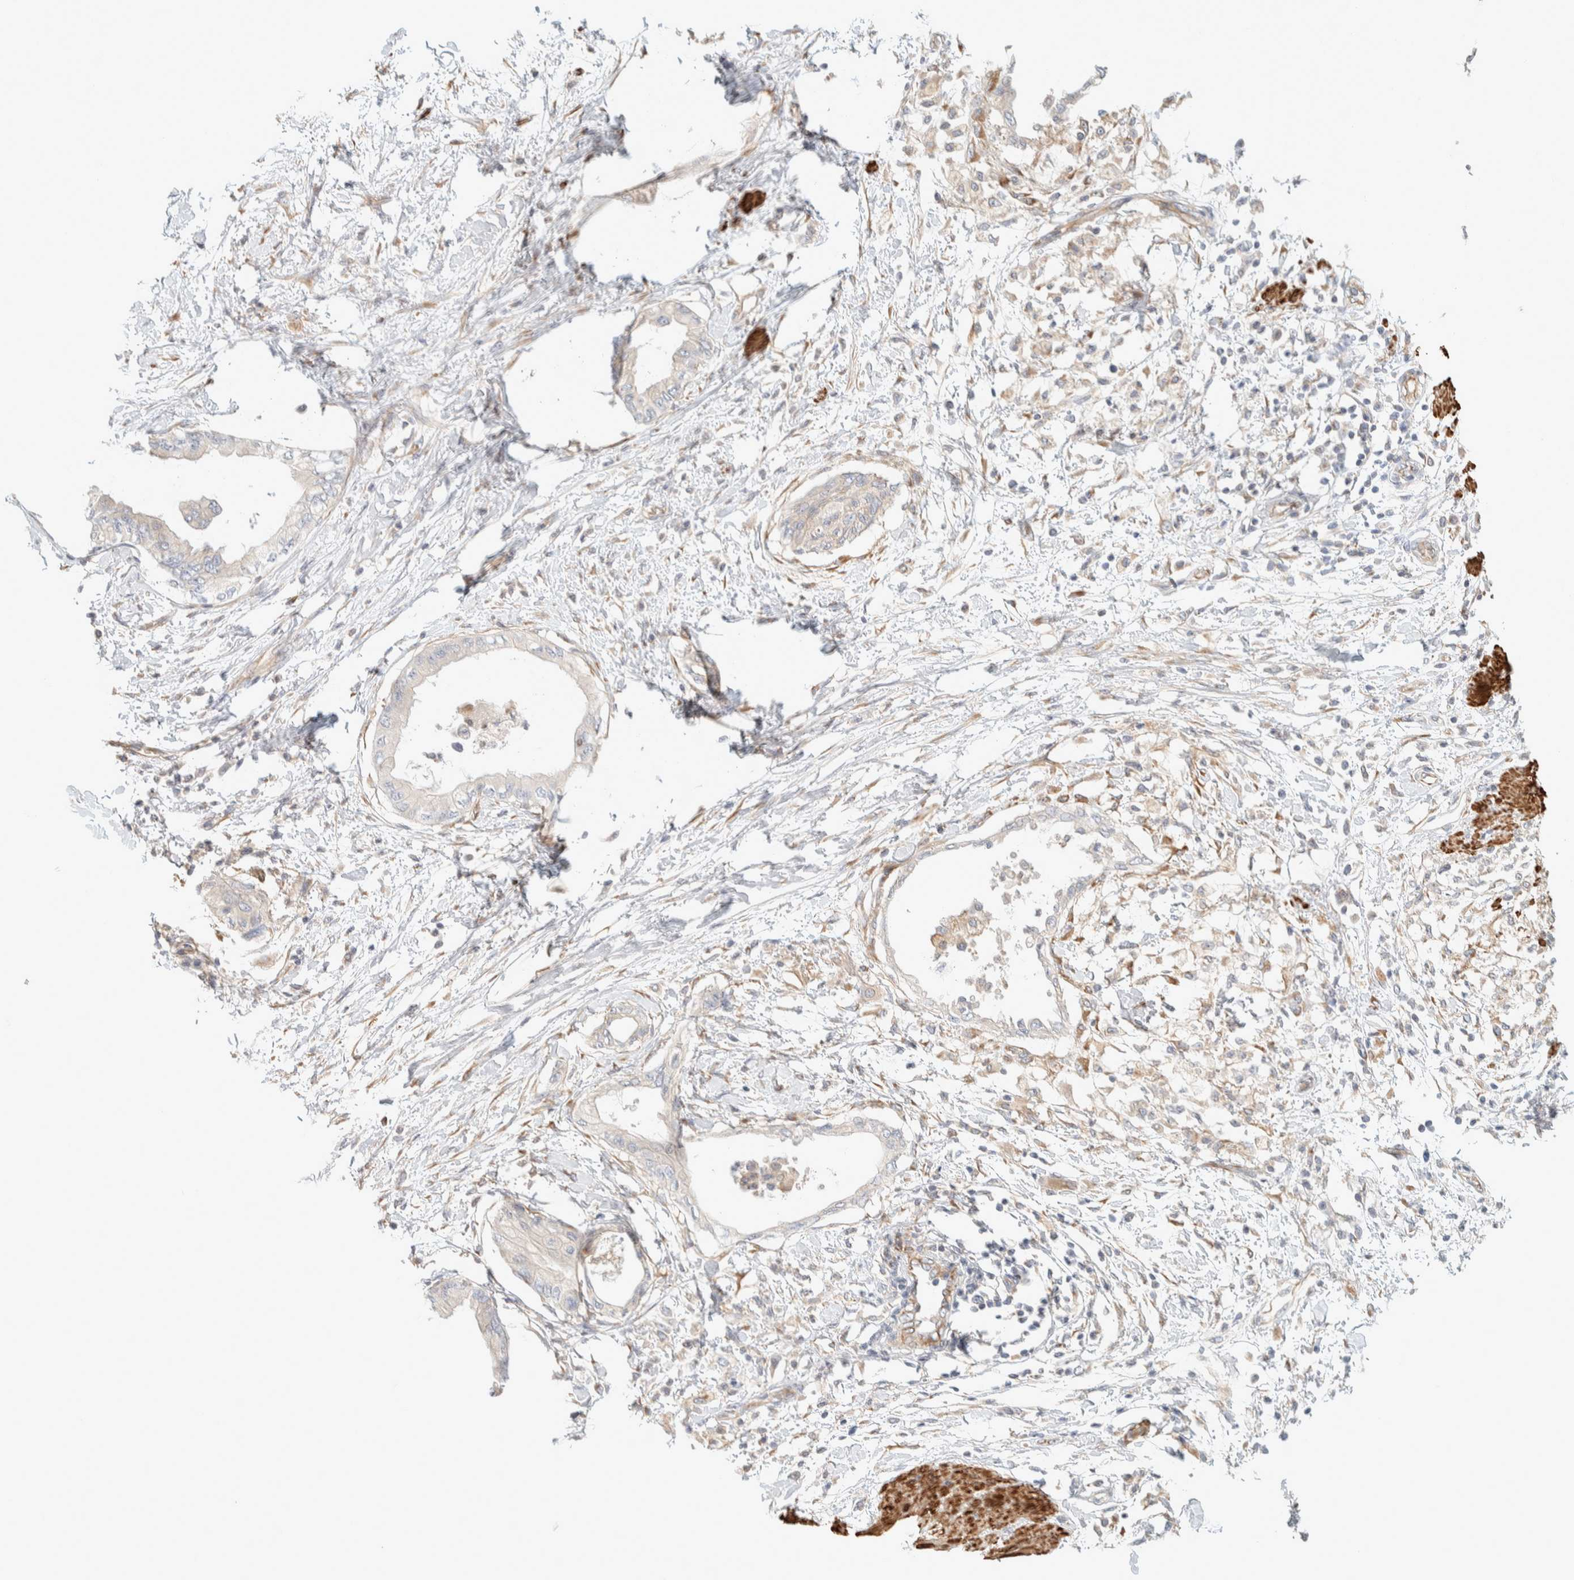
{"staining": {"intensity": "negative", "quantity": "none", "location": "none"}, "tissue": "pancreatic cancer", "cell_type": "Tumor cells", "image_type": "cancer", "snomed": [{"axis": "morphology", "description": "Normal tissue, NOS"}, {"axis": "morphology", "description": "Adenocarcinoma, NOS"}, {"axis": "topography", "description": "Pancreas"}, {"axis": "topography", "description": "Duodenum"}], "caption": "Immunohistochemistry of human pancreatic adenocarcinoma shows no positivity in tumor cells.", "gene": "CDR2", "patient": {"sex": "female", "age": 60}}